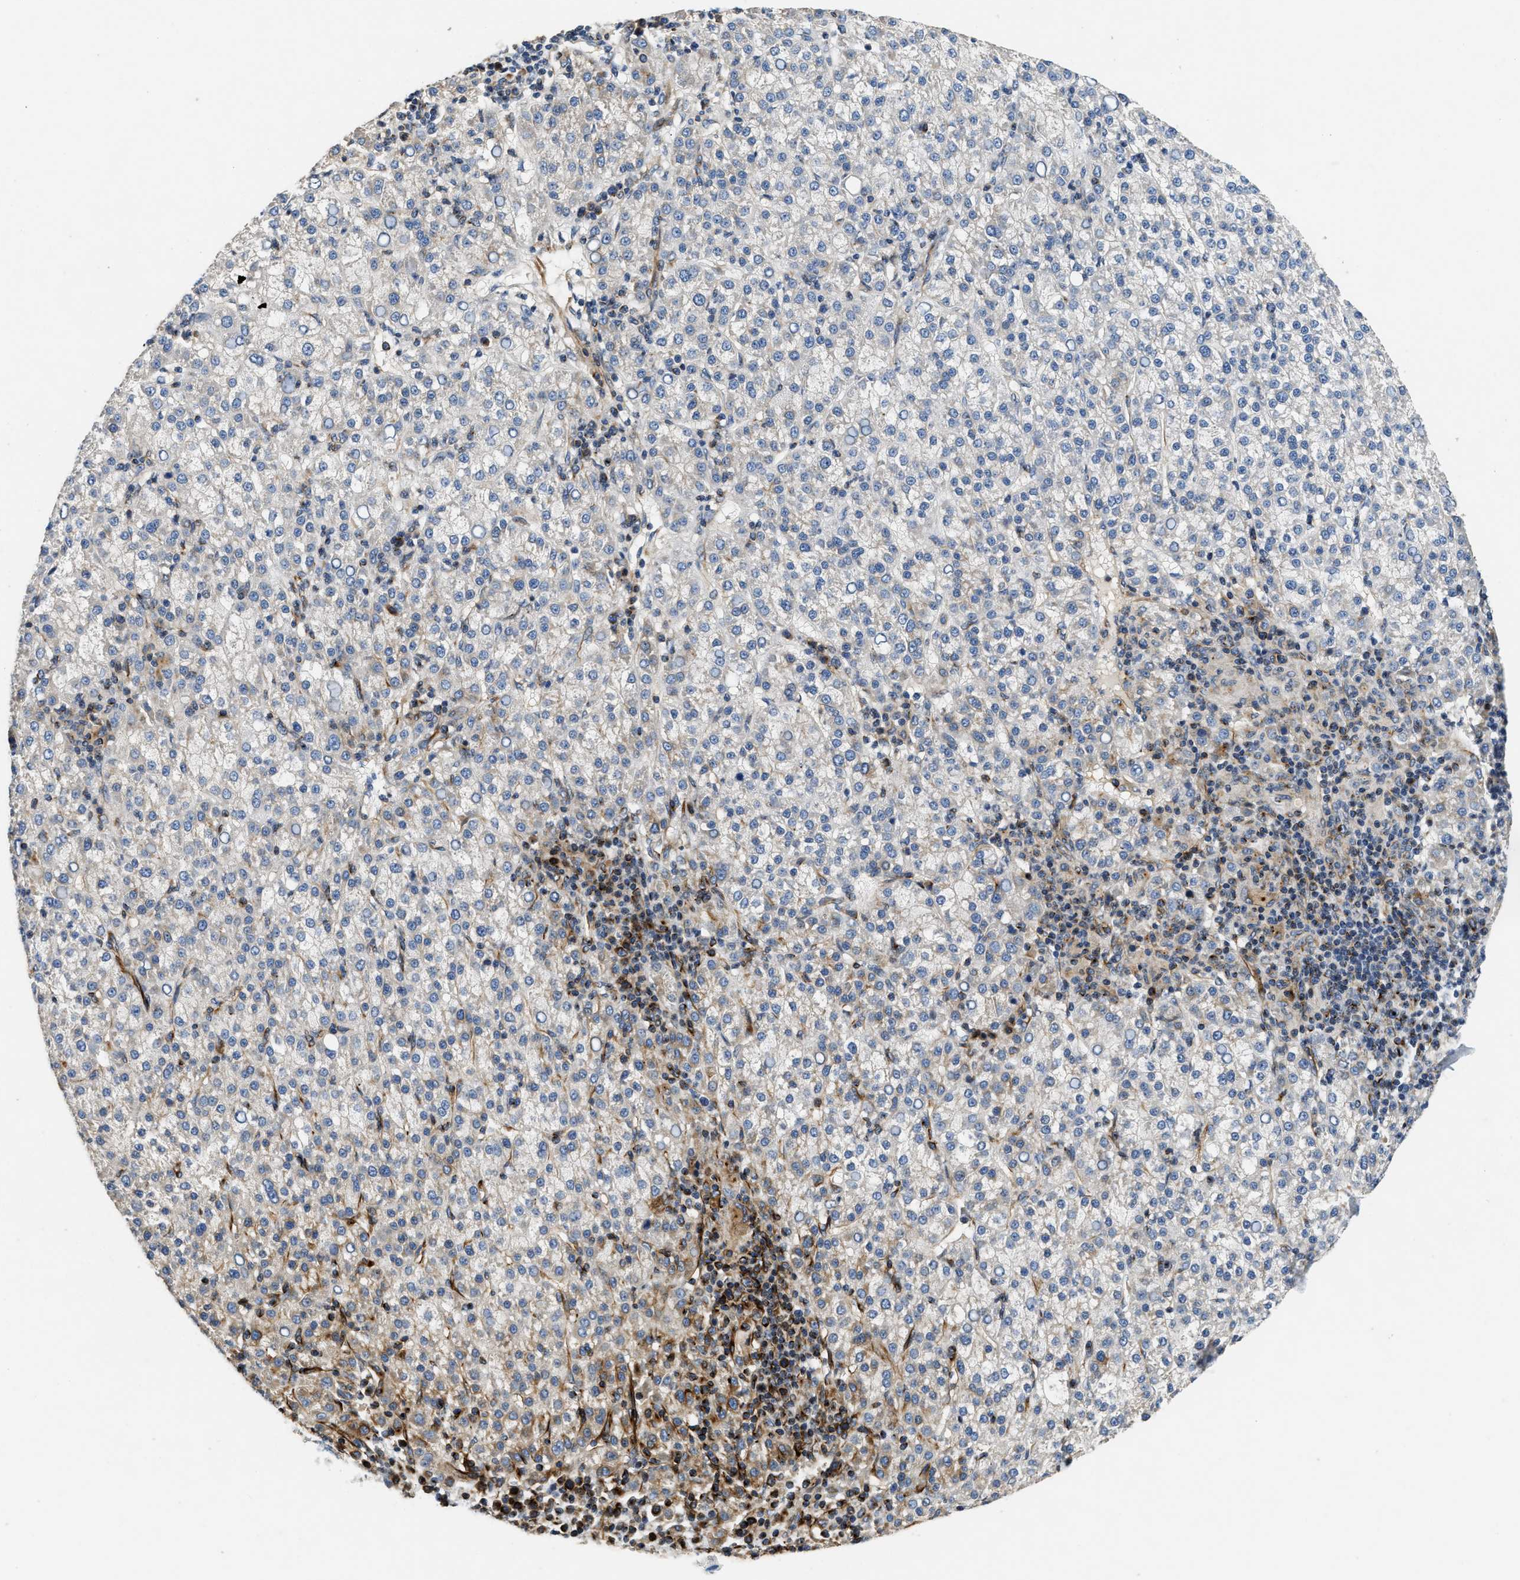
{"staining": {"intensity": "moderate", "quantity": "<25%", "location": "cytoplasmic/membranous"}, "tissue": "liver cancer", "cell_type": "Tumor cells", "image_type": "cancer", "snomed": [{"axis": "morphology", "description": "Carcinoma, Hepatocellular, NOS"}, {"axis": "topography", "description": "Liver"}], "caption": "Hepatocellular carcinoma (liver) tissue shows moderate cytoplasmic/membranous expression in about <25% of tumor cells", "gene": "IL17RC", "patient": {"sex": "female", "age": 58}}